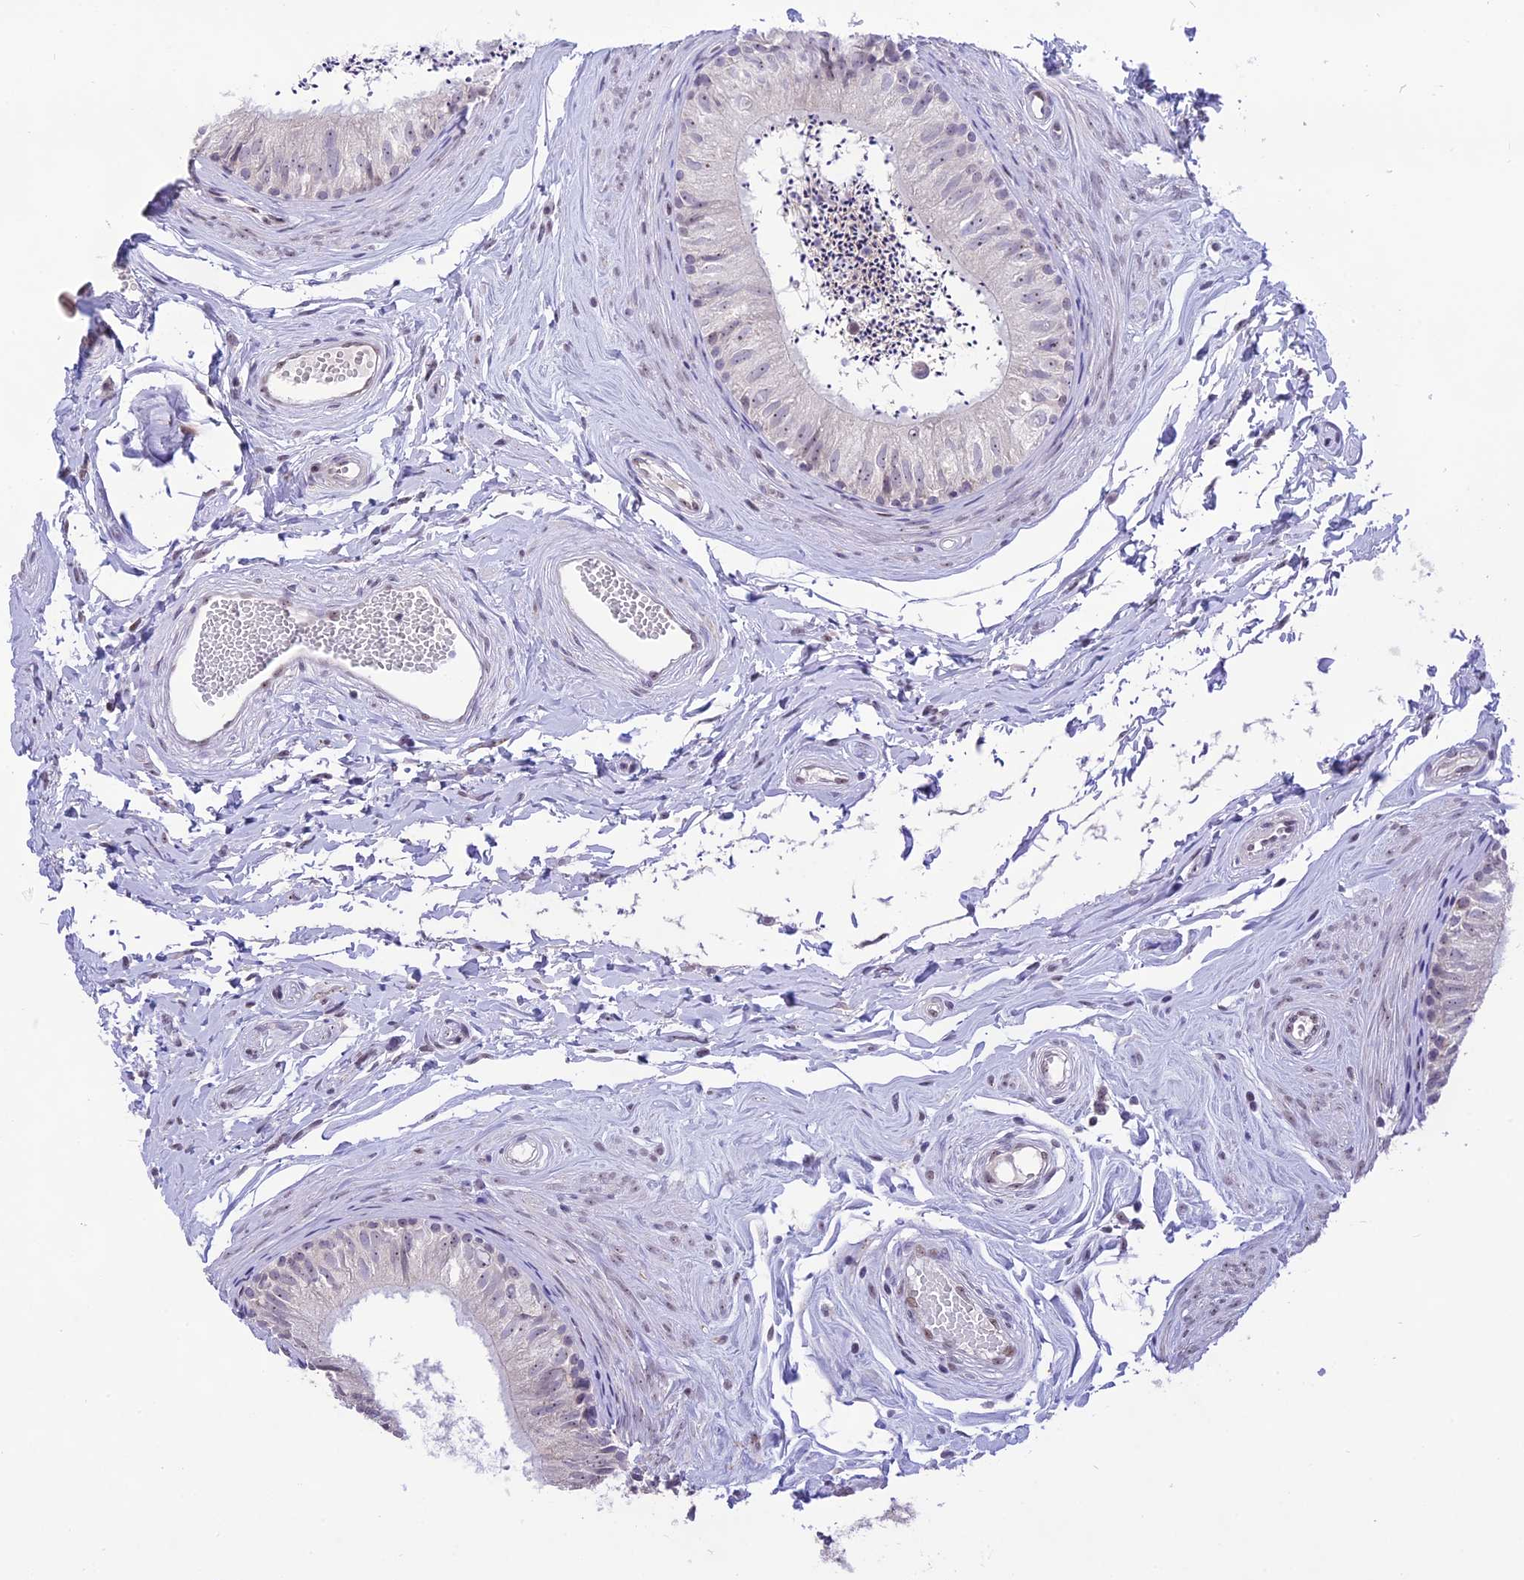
{"staining": {"intensity": "weak", "quantity": "<25%", "location": "nuclear"}, "tissue": "epididymis", "cell_type": "Glandular cells", "image_type": "normal", "snomed": [{"axis": "morphology", "description": "Normal tissue, NOS"}, {"axis": "topography", "description": "Epididymis"}], "caption": "Immunohistochemical staining of unremarkable human epididymis shows no significant expression in glandular cells.", "gene": "CMSS1", "patient": {"sex": "male", "age": 56}}